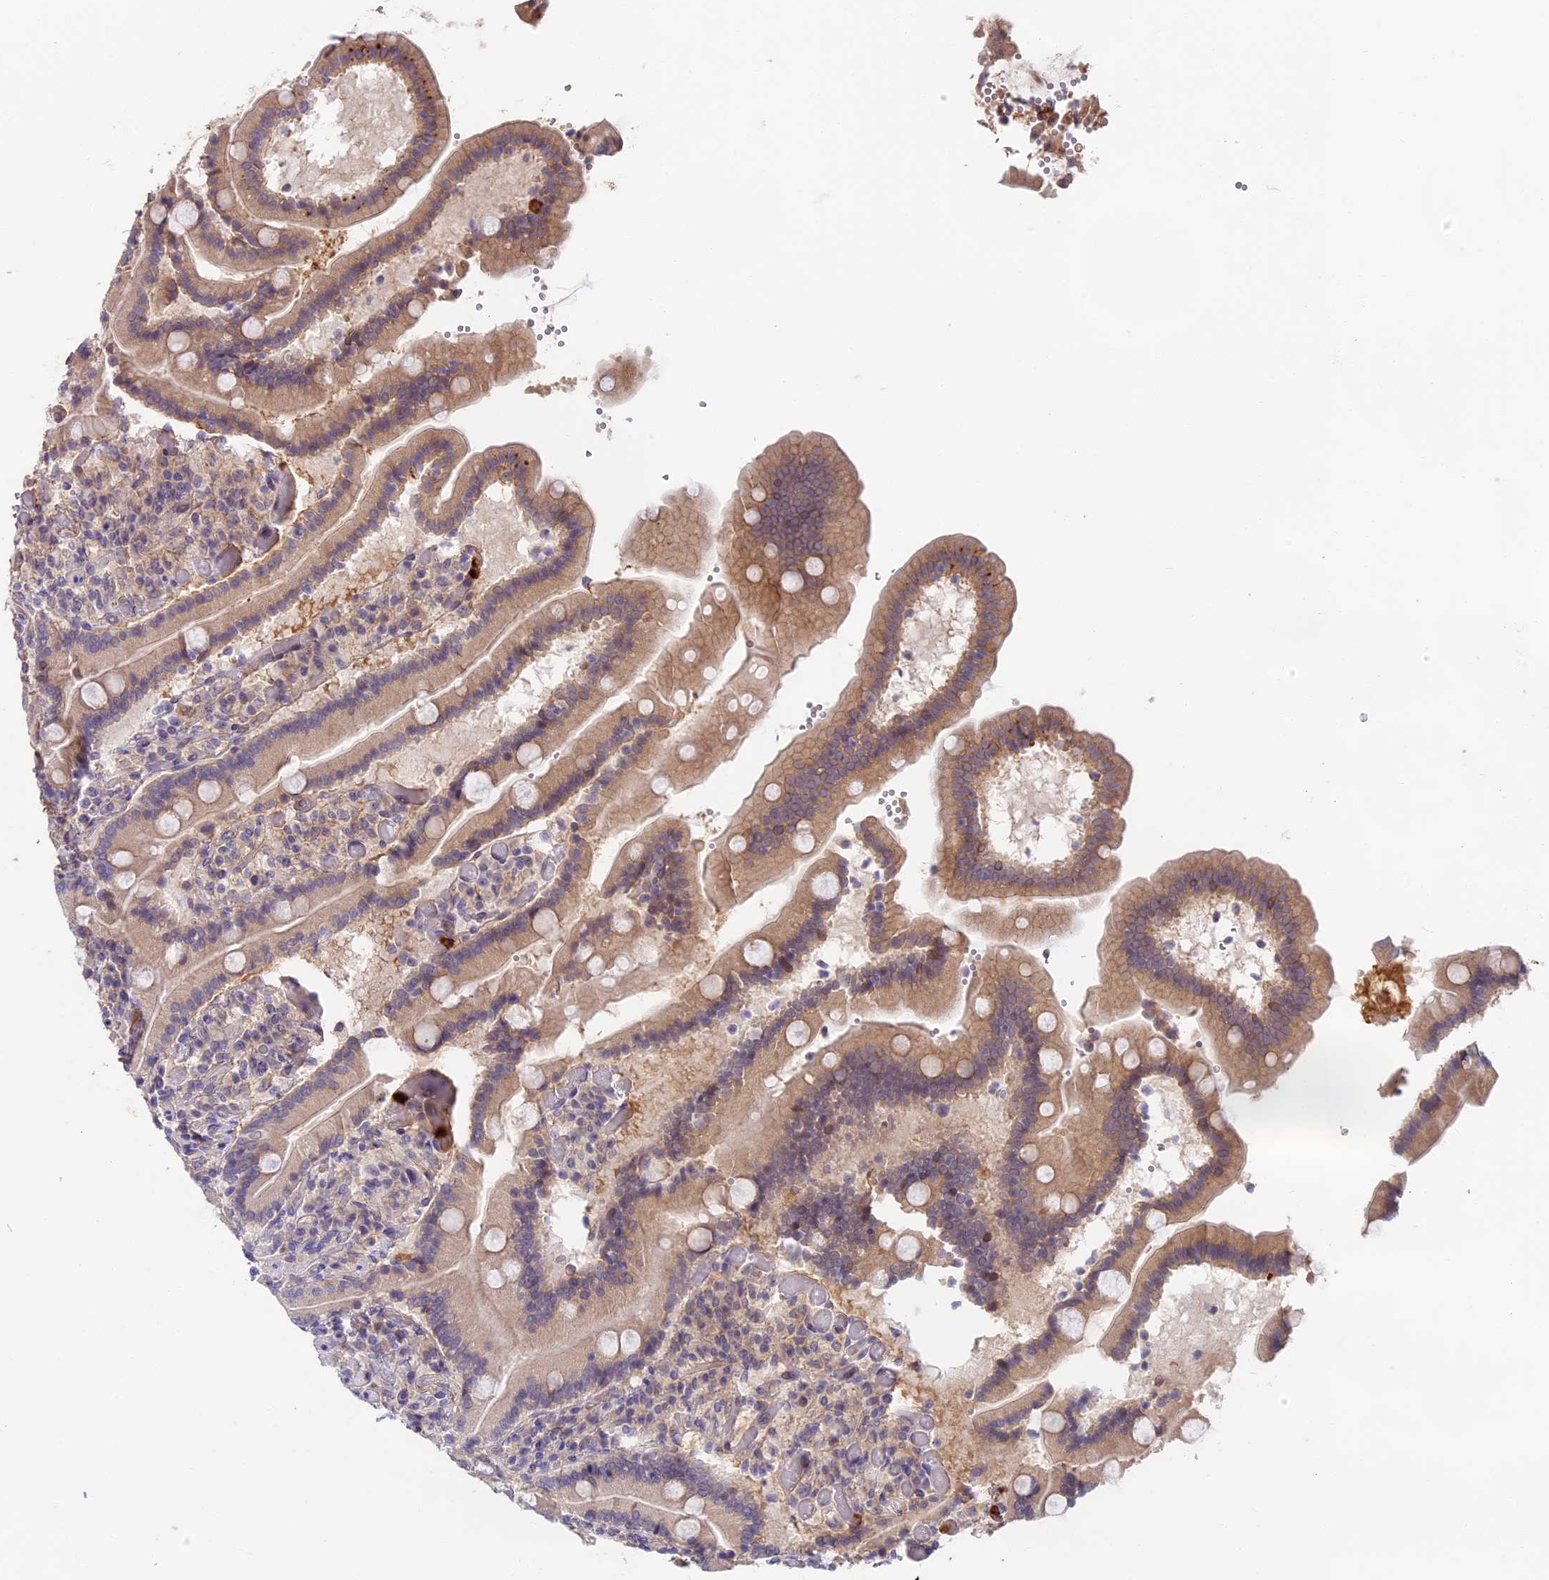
{"staining": {"intensity": "moderate", "quantity": ">75%", "location": "cytoplasmic/membranous"}, "tissue": "duodenum", "cell_type": "Glandular cells", "image_type": "normal", "snomed": [{"axis": "morphology", "description": "Normal tissue, NOS"}, {"axis": "topography", "description": "Duodenum"}], "caption": "A brown stain shows moderate cytoplasmic/membranous staining of a protein in glandular cells of unremarkable duodenum. Nuclei are stained in blue.", "gene": "ADGRD1", "patient": {"sex": "female", "age": 62}}